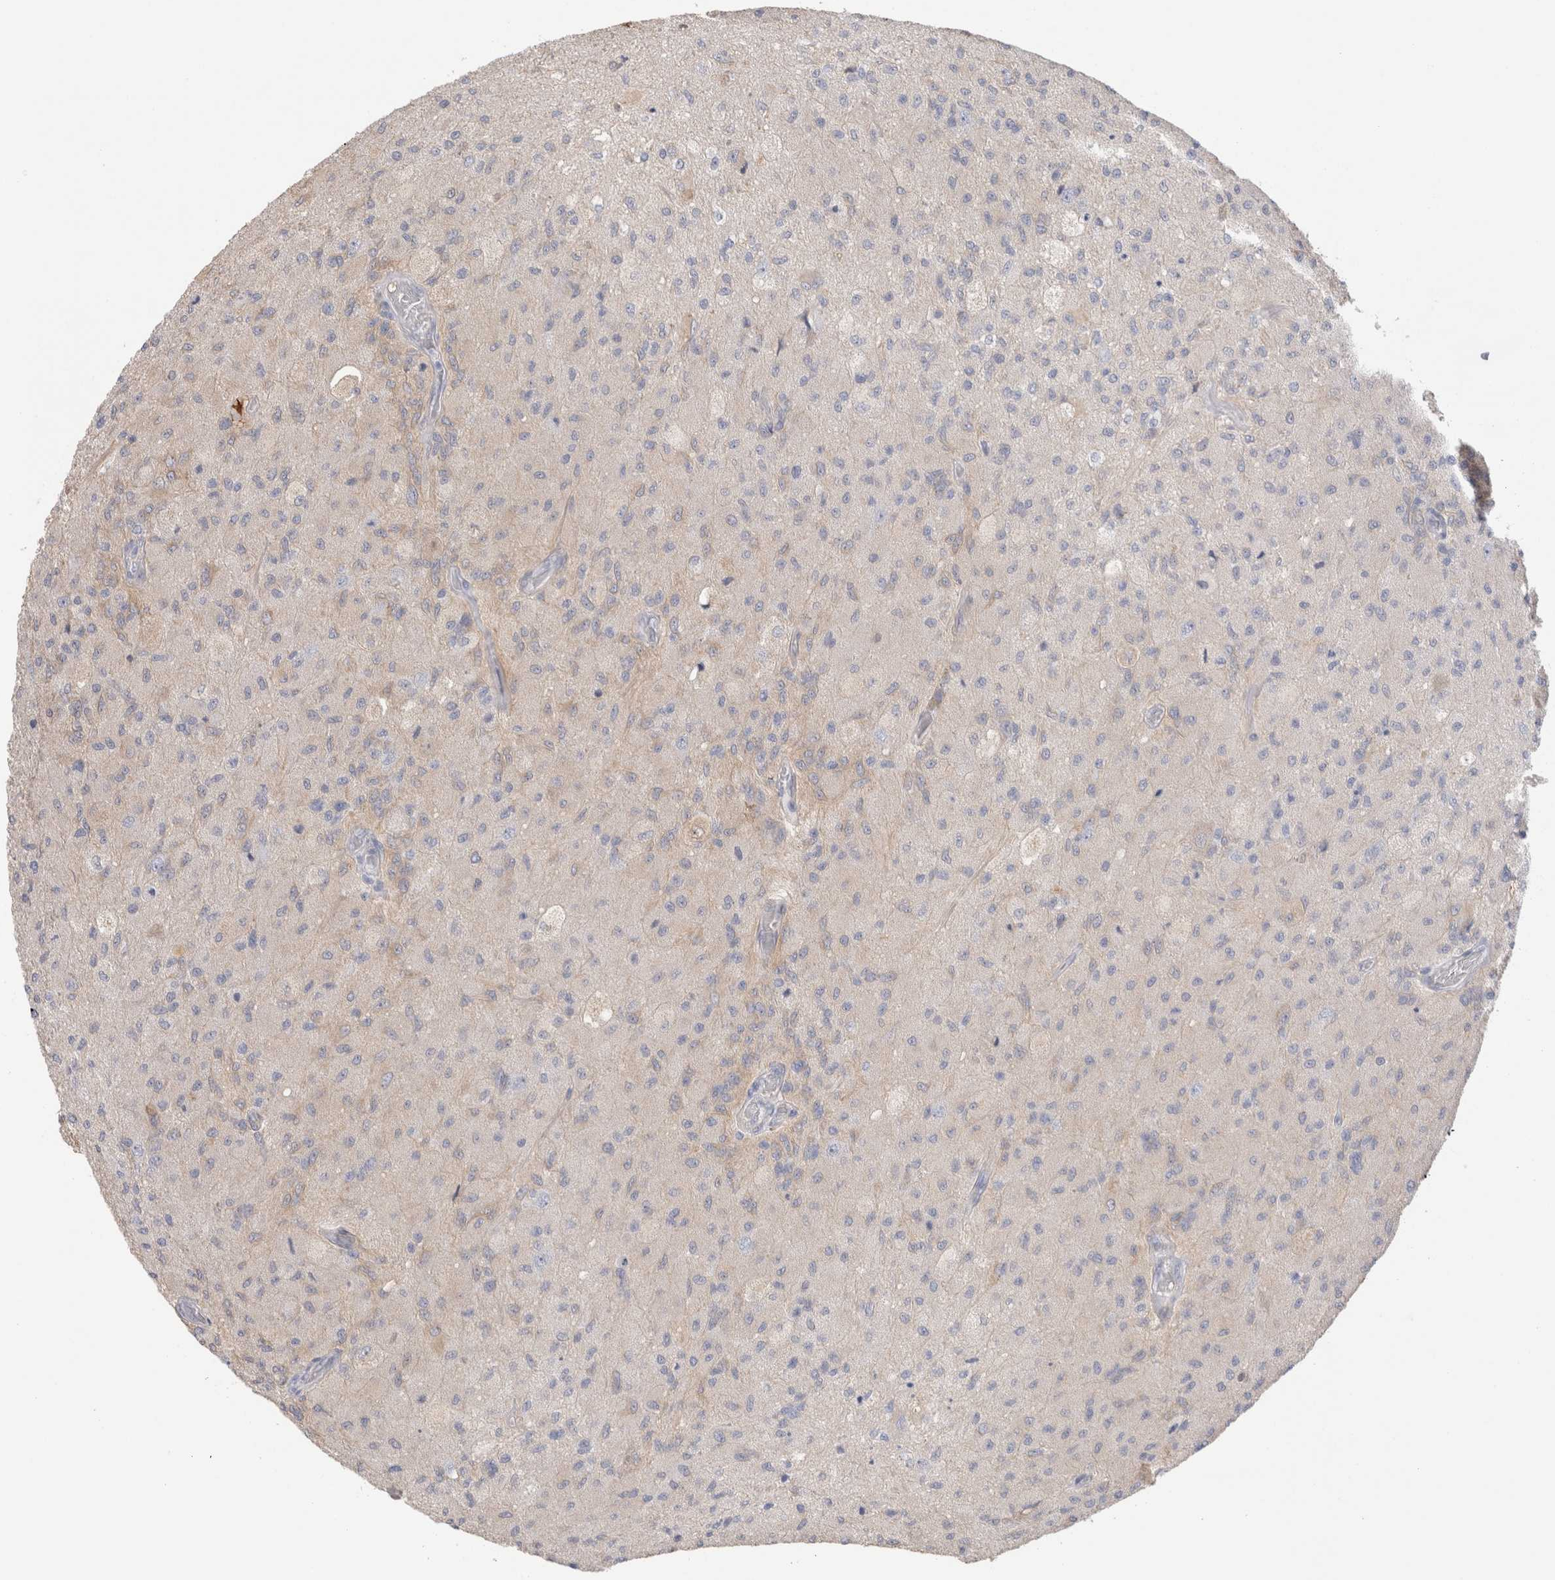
{"staining": {"intensity": "negative", "quantity": "none", "location": "none"}, "tissue": "glioma", "cell_type": "Tumor cells", "image_type": "cancer", "snomed": [{"axis": "morphology", "description": "Normal tissue, NOS"}, {"axis": "morphology", "description": "Glioma, malignant, High grade"}, {"axis": "topography", "description": "Cerebral cortex"}], "caption": "High power microscopy photomicrograph of an IHC image of high-grade glioma (malignant), revealing no significant positivity in tumor cells.", "gene": "CAPN2", "patient": {"sex": "male", "age": 77}}